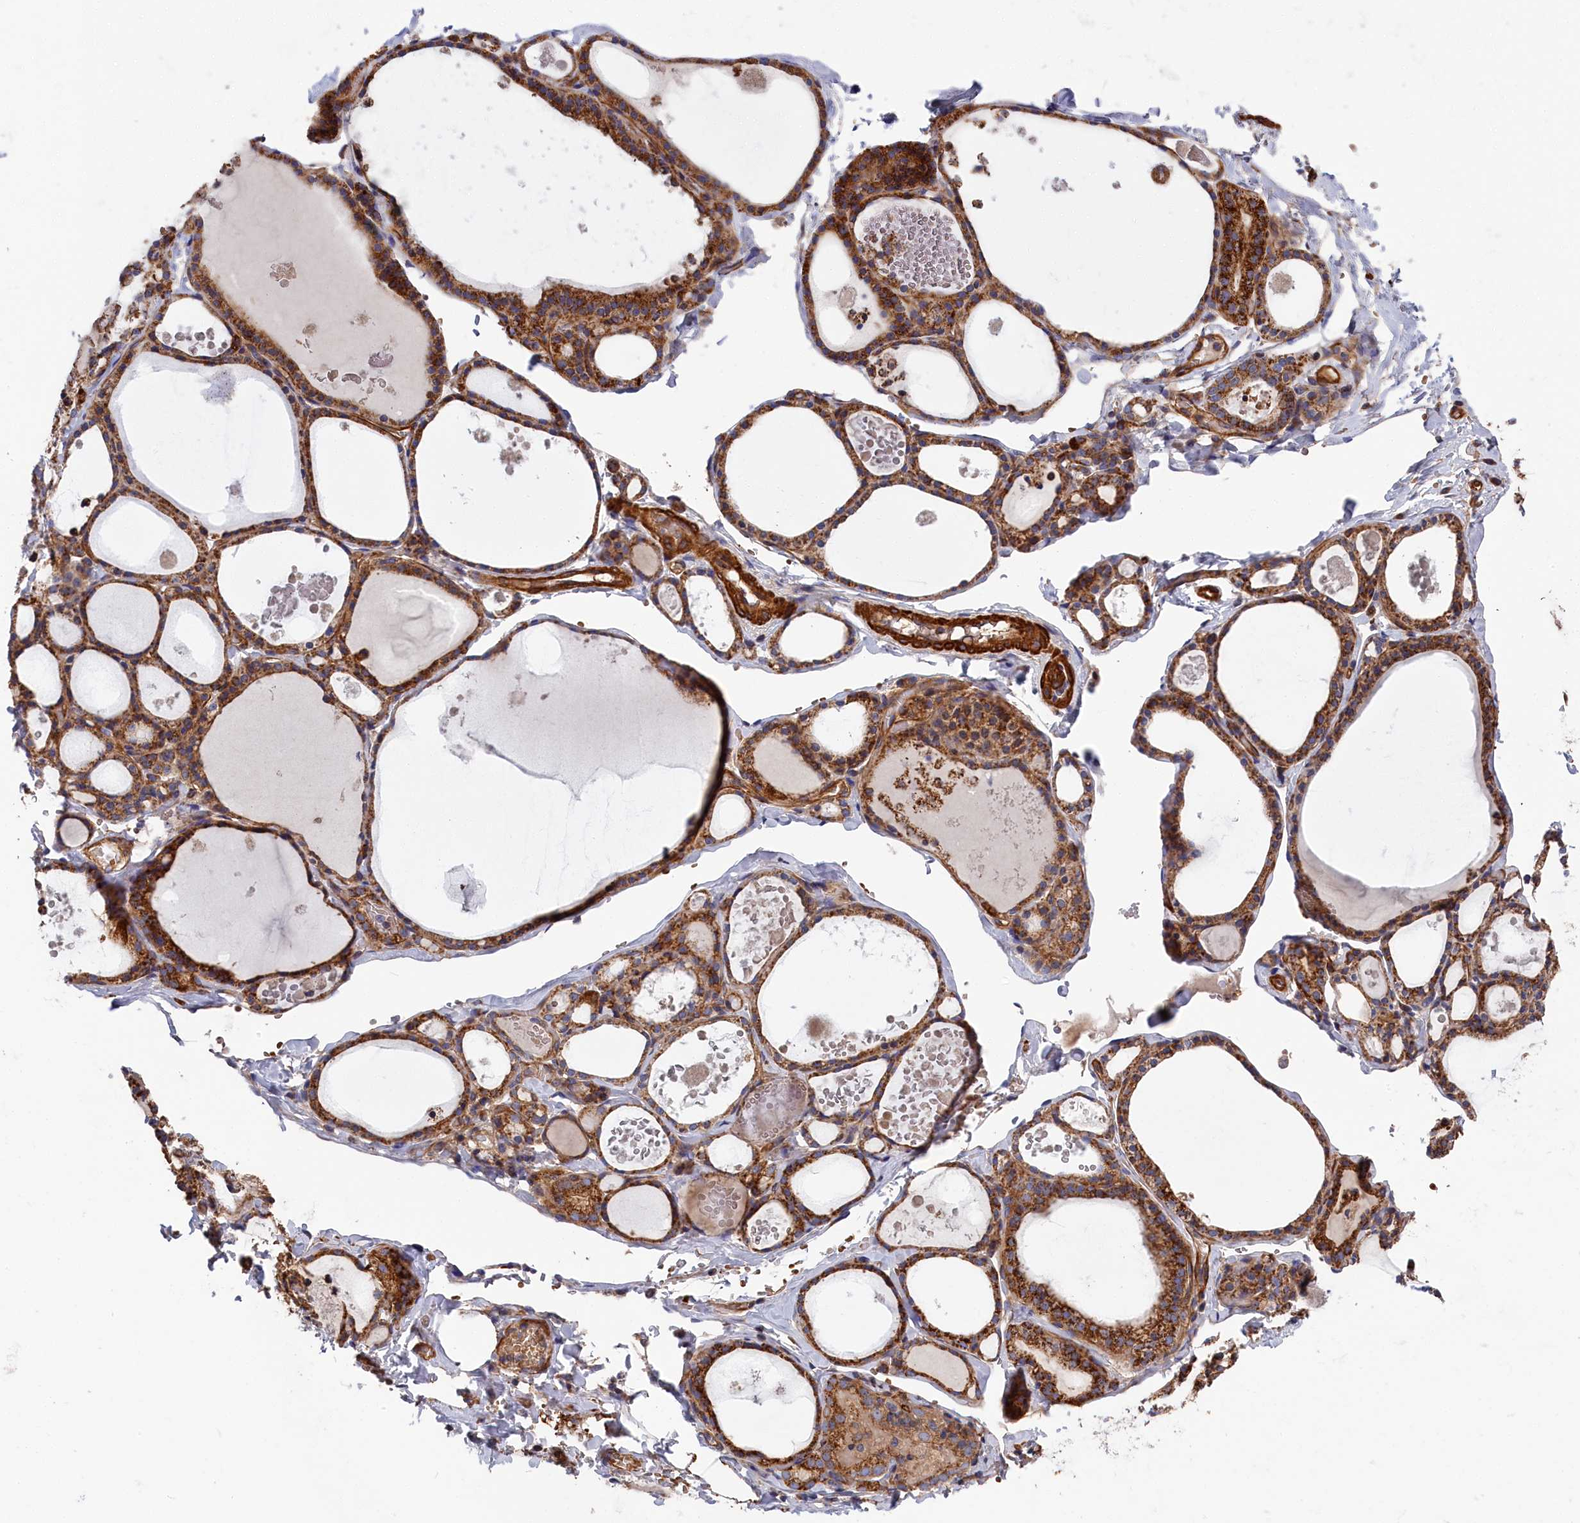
{"staining": {"intensity": "strong", "quantity": ">75%", "location": "cytoplasmic/membranous"}, "tissue": "thyroid gland", "cell_type": "Glandular cells", "image_type": "normal", "snomed": [{"axis": "morphology", "description": "Normal tissue, NOS"}, {"axis": "topography", "description": "Thyroid gland"}], "caption": "High-magnification brightfield microscopy of normal thyroid gland stained with DAB (3,3'-diaminobenzidine) (brown) and counterstained with hematoxylin (blue). glandular cells exhibit strong cytoplasmic/membranous expression is present in about>75% of cells. Immunohistochemistry (ihc) stains the protein of interest in brown and the nuclei are stained blue.", "gene": "LDHD", "patient": {"sex": "male", "age": 56}}